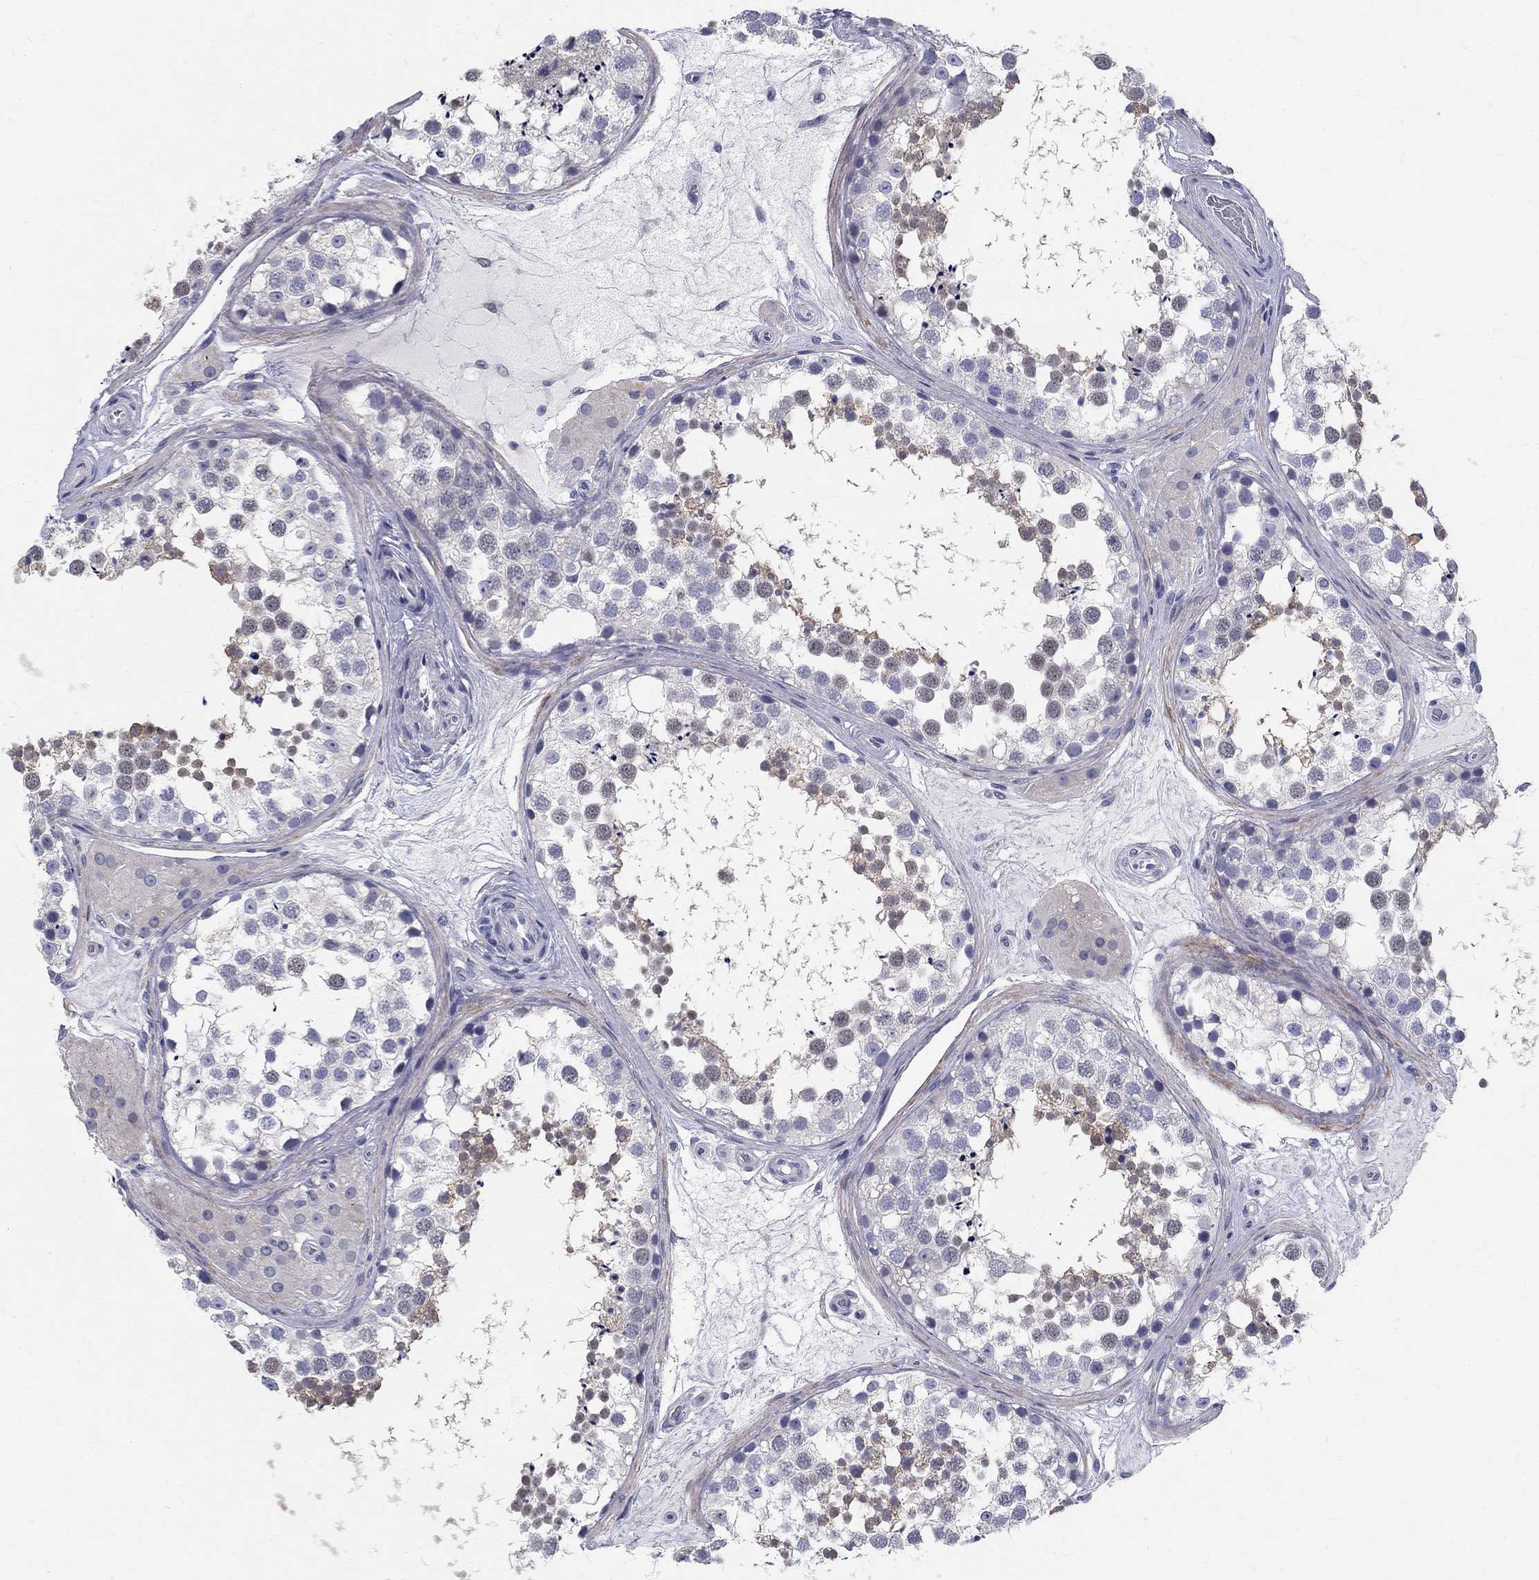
{"staining": {"intensity": "moderate", "quantity": "25%-75%", "location": "cytoplasmic/membranous"}, "tissue": "testis", "cell_type": "Cells in seminiferous ducts", "image_type": "normal", "snomed": [{"axis": "morphology", "description": "Normal tissue, NOS"}, {"axis": "morphology", "description": "Seminoma, NOS"}, {"axis": "topography", "description": "Testis"}], "caption": "Testis stained for a protein displays moderate cytoplasmic/membranous positivity in cells in seminiferous ducts. Nuclei are stained in blue.", "gene": "TGM4", "patient": {"sex": "male", "age": 65}}